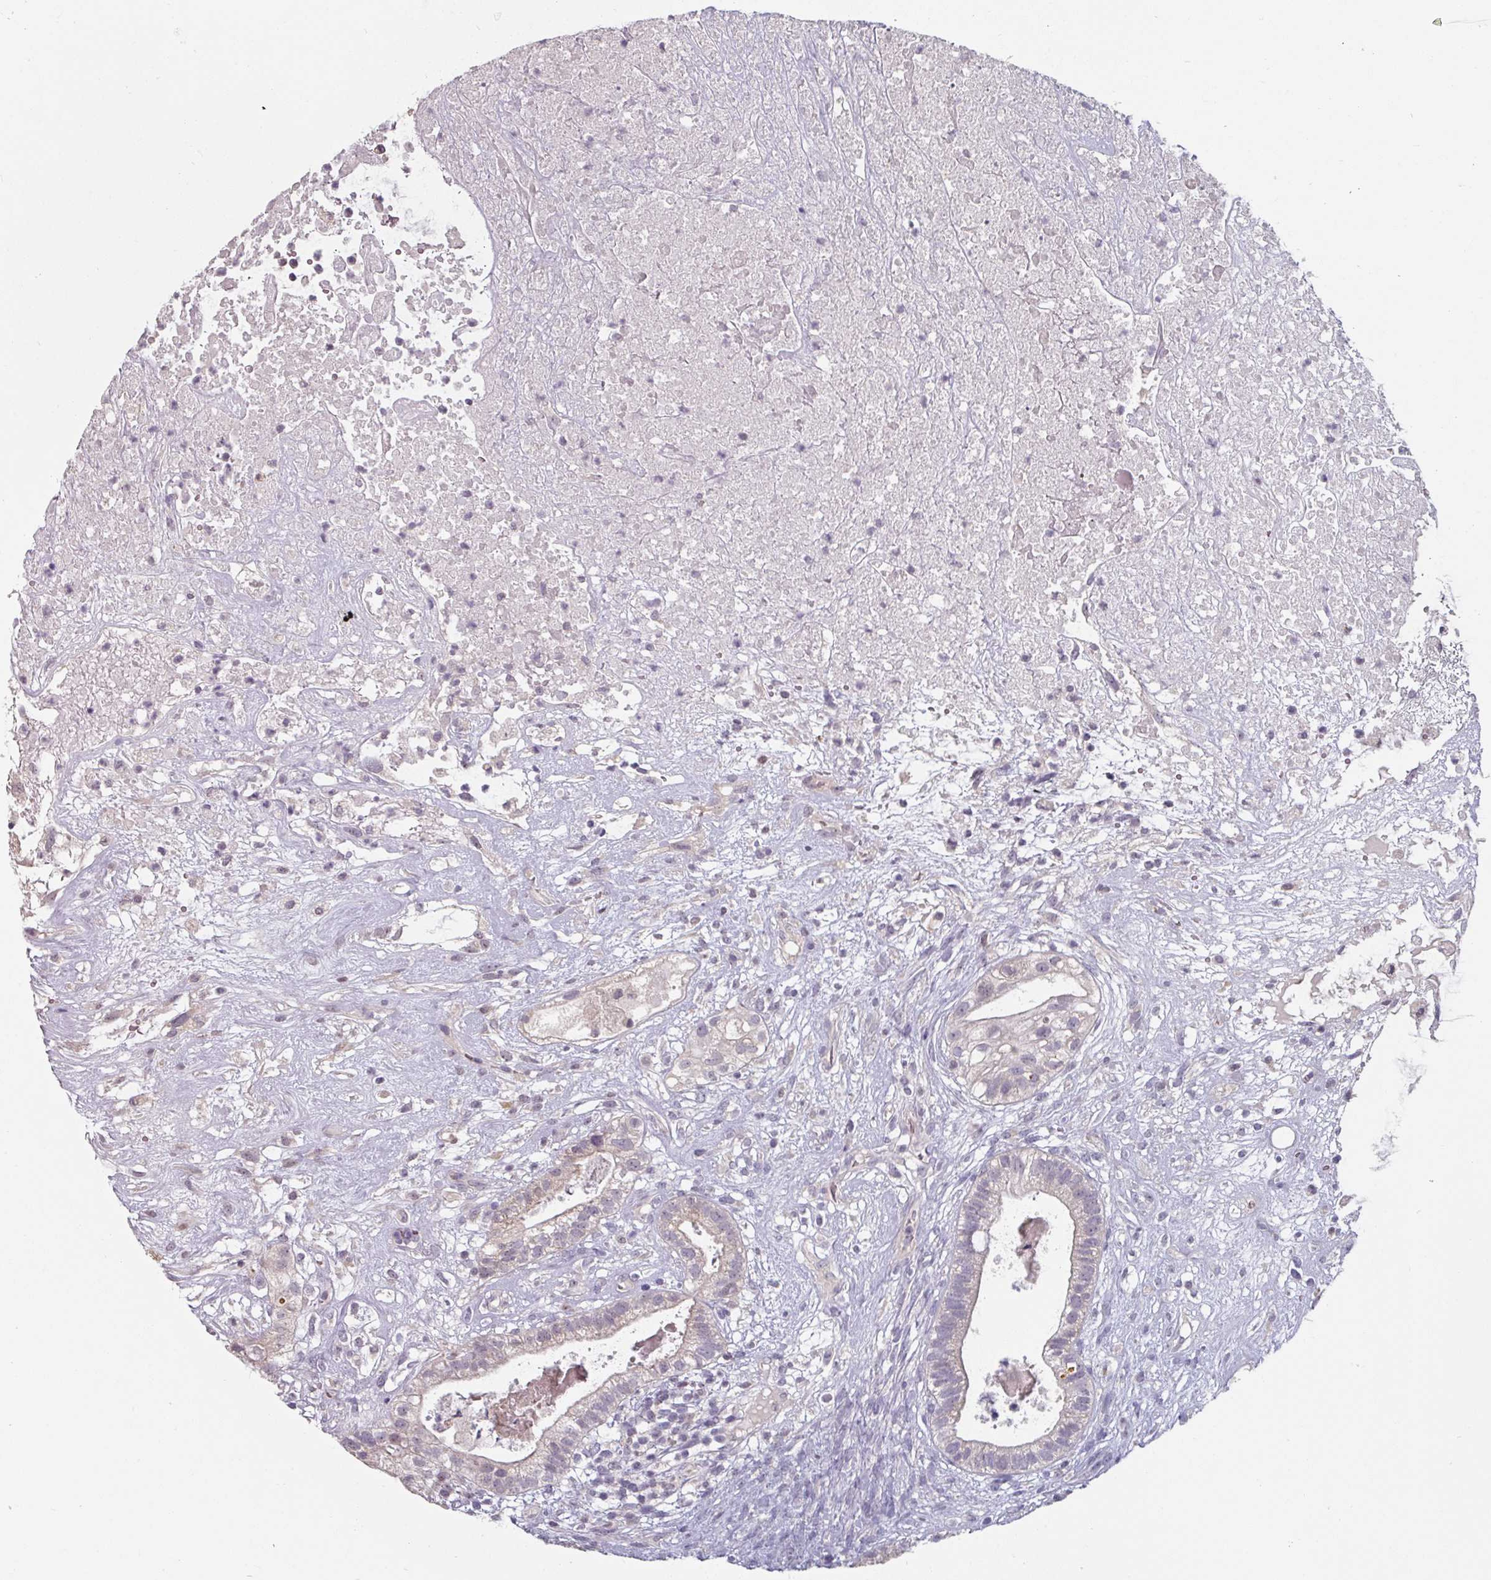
{"staining": {"intensity": "negative", "quantity": "none", "location": "none"}, "tissue": "testis cancer", "cell_type": "Tumor cells", "image_type": "cancer", "snomed": [{"axis": "morphology", "description": "Seminoma, NOS"}, {"axis": "morphology", "description": "Carcinoma, Embryonal, NOS"}, {"axis": "topography", "description": "Testis"}], "caption": "DAB immunohistochemical staining of human testis cancer (seminoma) shows no significant staining in tumor cells. (DAB IHC, high magnification).", "gene": "ZBTB6", "patient": {"sex": "male", "age": 41}}